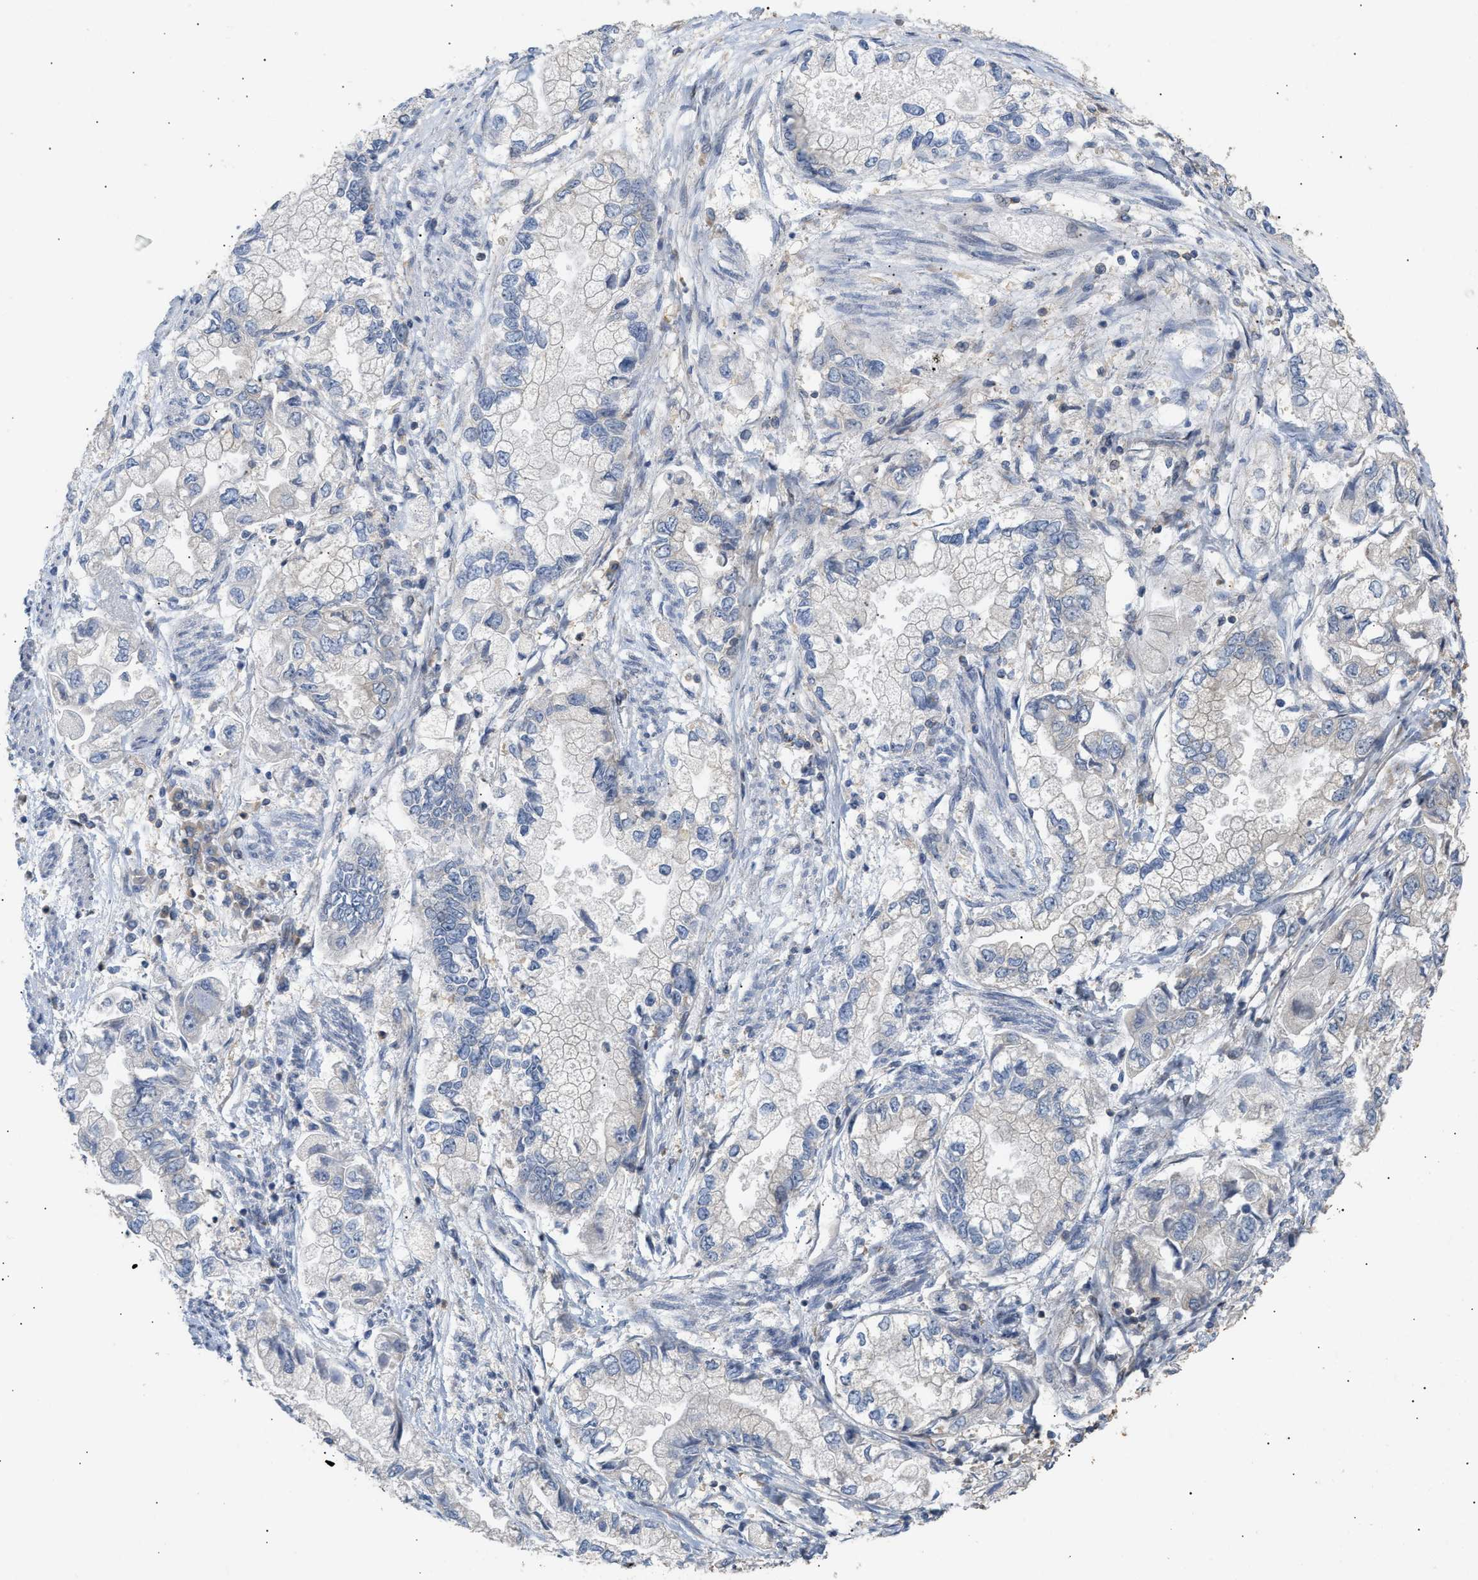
{"staining": {"intensity": "negative", "quantity": "none", "location": "none"}, "tissue": "stomach cancer", "cell_type": "Tumor cells", "image_type": "cancer", "snomed": [{"axis": "morphology", "description": "Normal tissue, NOS"}, {"axis": "morphology", "description": "Adenocarcinoma, NOS"}, {"axis": "topography", "description": "Stomach"}], "caption": "Tumor cells are negative for brown protein staining in stomach cancer (adenocarcinoma). (Brightfield microscopy of DAB IHC at high magnification).", "gene": "DBNL", "patient": {"sex": "male", "age": 62}}